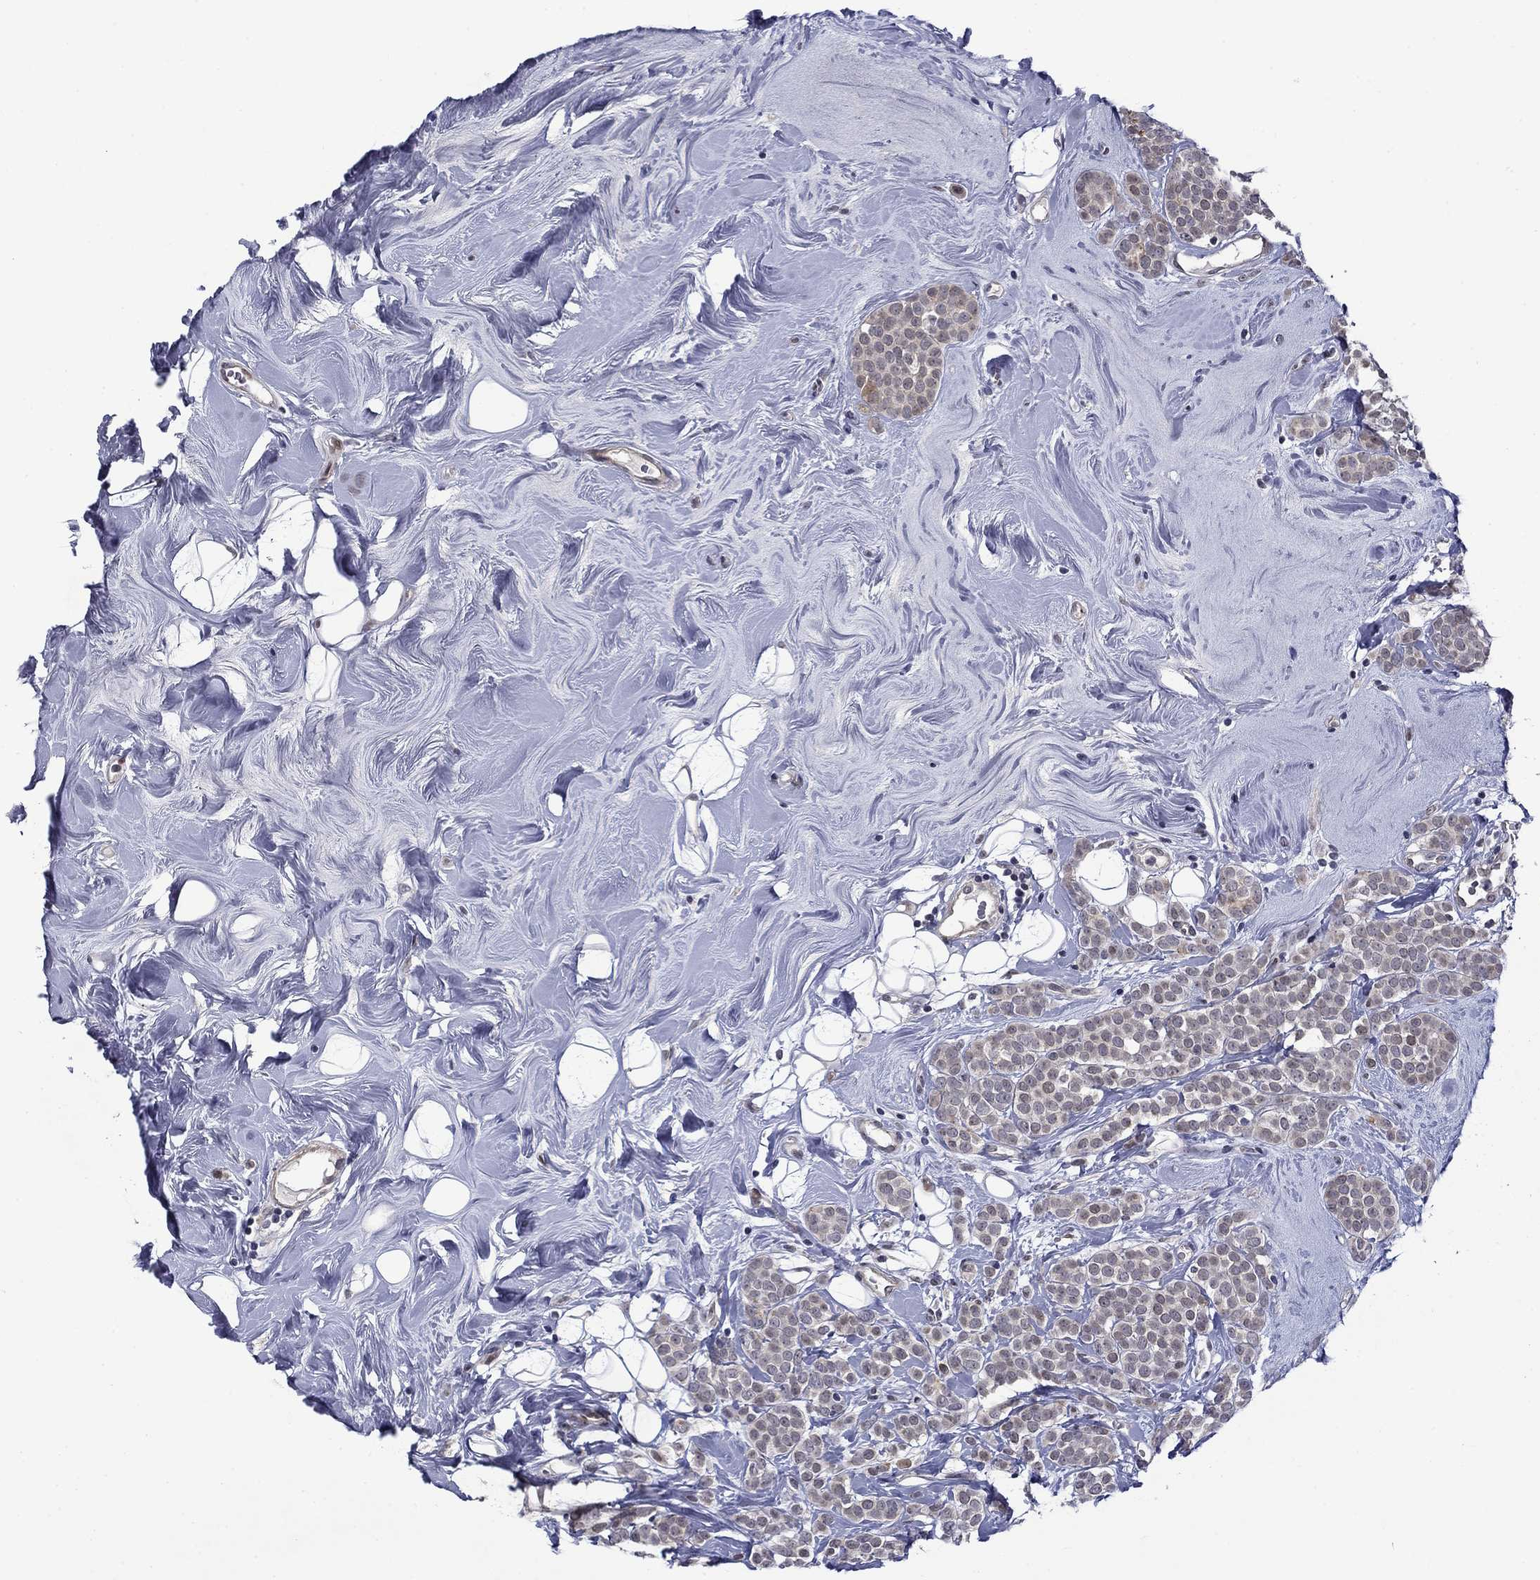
{"staining": {"intensity": "negative", "quantity": "none", "location": "none"}, "tissue": "breast cancer", "cell_type": "Tumor cells", "image_type": "cancer", "snomed": [{"axis": "morphology", "description": "Lobular carcinoma"}, {"axis": "topography", "description": "Breast"}], "caption": "IHC micrograph of breast cancer (lobular carcinoma) stained for a protein (brown), which reveals no positivity in tumor cells.", "gene": "B3GAT1", "patient": {"sex": "female", "age": 49}}